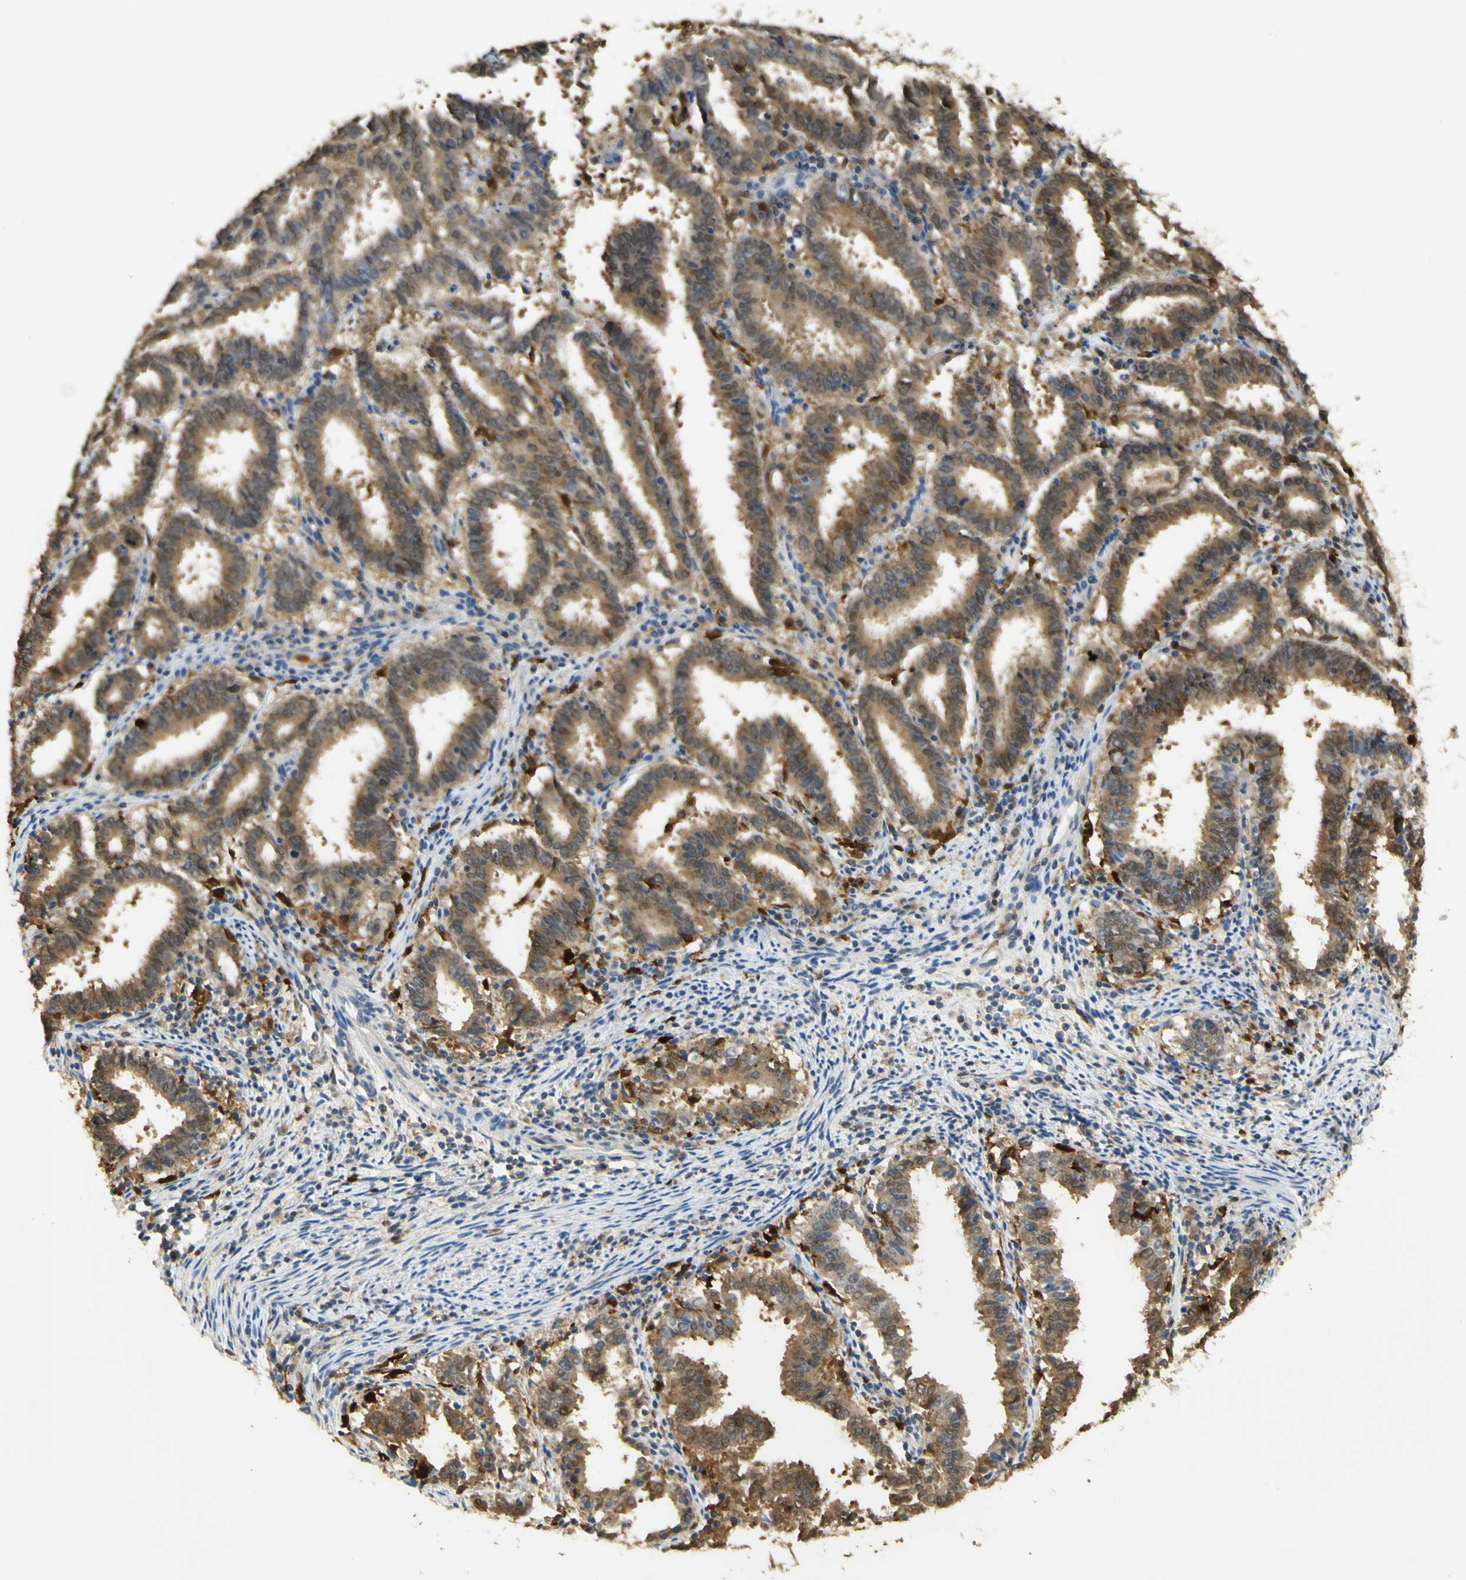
{"staining": {"intensity": "moderate", "quantity": ">75%", "location": "cytoplasmic/membranous"}, "tissue": "endometrial cancer", "cell_type": "Tumor cells", "image_type": "cancer", "snomed": [{"axis": "morphology", "description": "Adenocarcinoma, NOS"}, {"axis": "topography", "description": "Uterus"}], "caption": "The photomicrograph displays a brown stain indicating the presence of a protein in the cytoplasmic/membranous of tumor cells in endometrial adenocarcinoma.", "gene": "PAK1", "patient": {"sex": "female", "age": 83}}